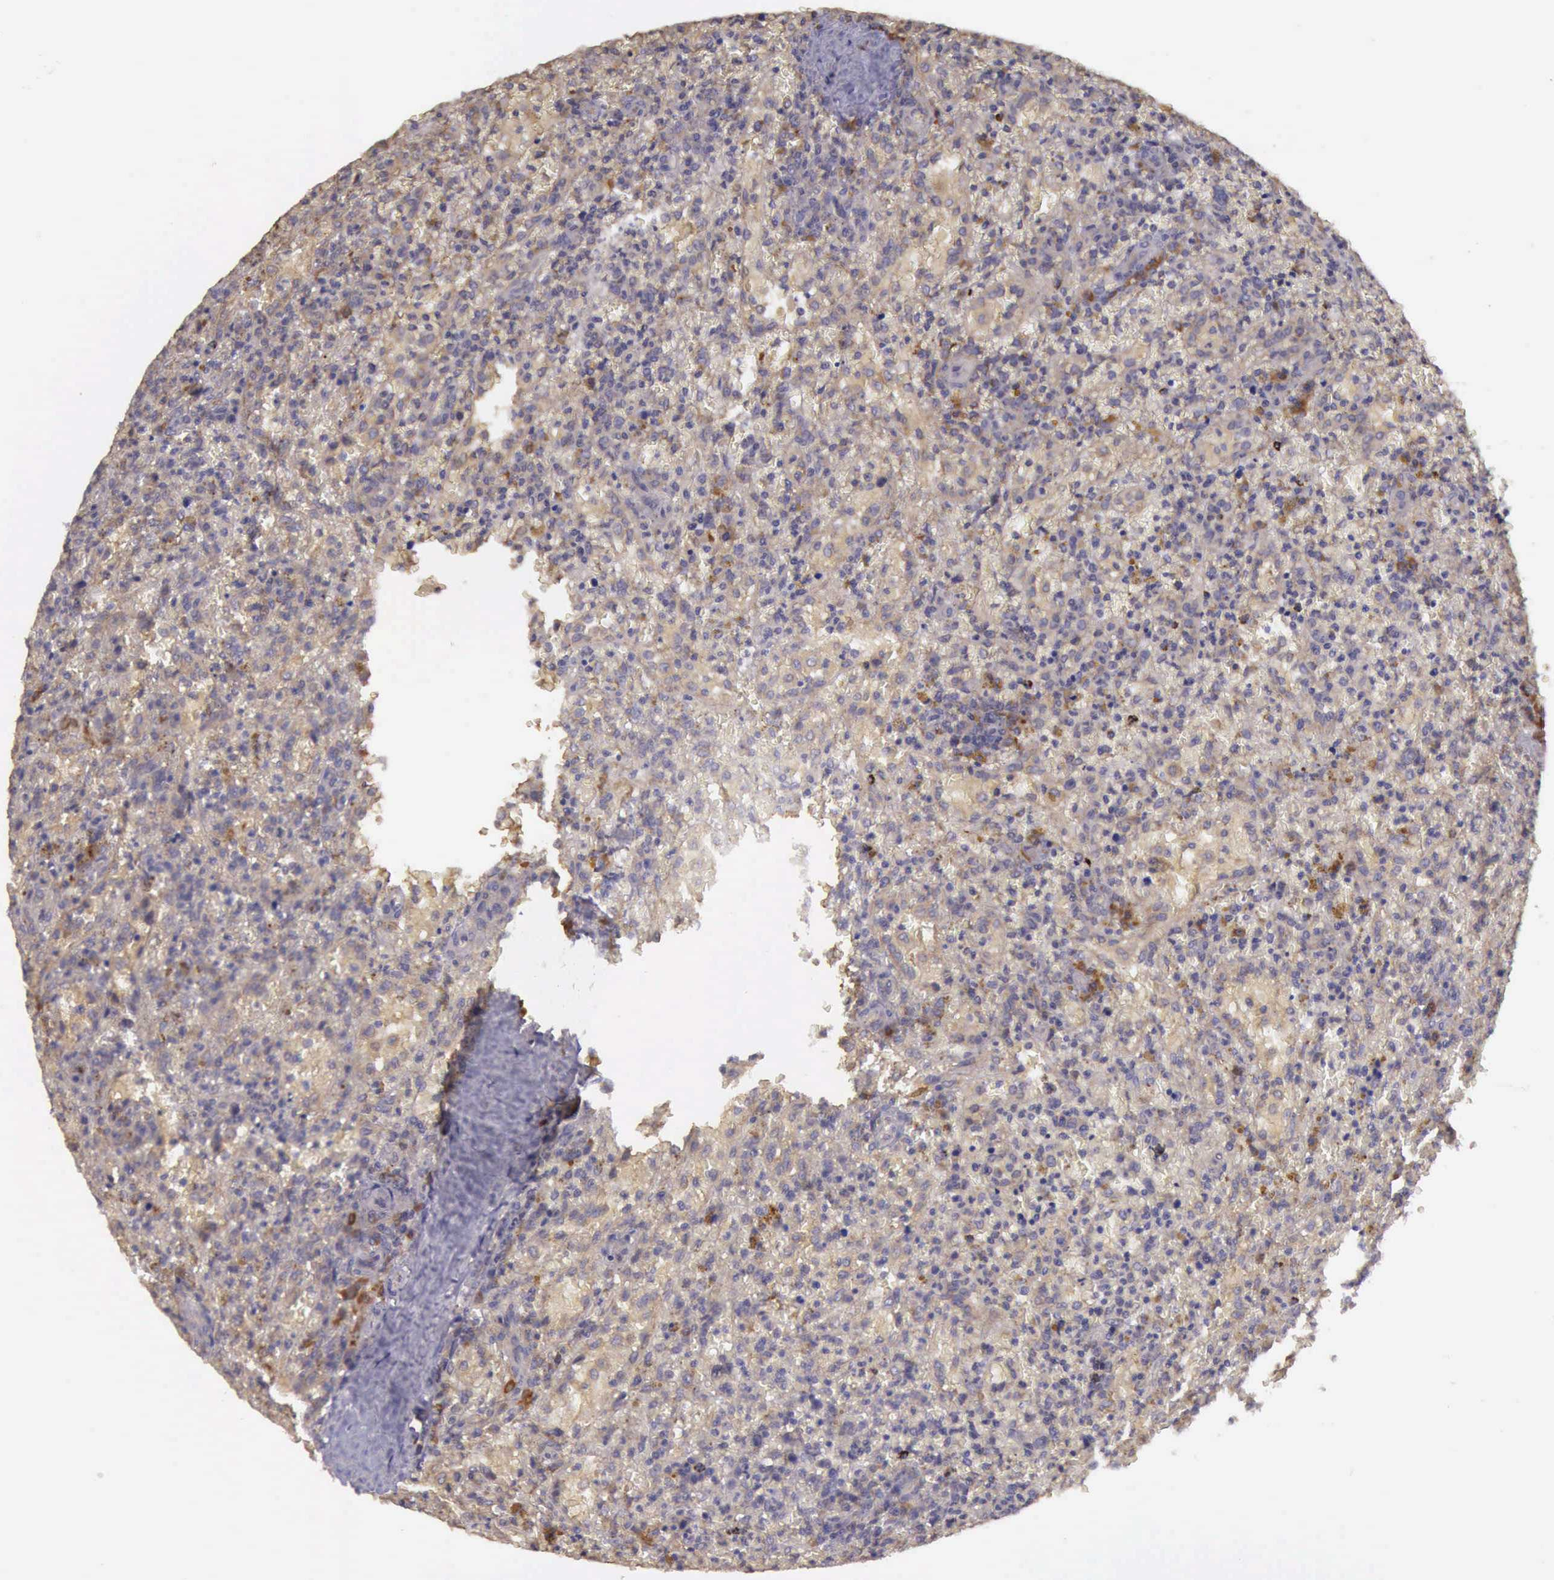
{"staining": {"intensity": "weak", "quantity": ">75%", "location": "cytoplasmic/membranous"}, "tissue": "lymphoma", "cell_type": "Tumor cells", "image_type": "cancer", "snomed": [{"axis": "morphology", "description": "Malignant lymphoma, non-Hodgkin's type, High grade"}, {"axis": "topography", "description": "Spleen"}, {"axis": "topography", "description": "Lymph node"}], "caption": "The micrograph demonstrates a brown stain indicating the presence of a protein in the cytoplasmic/membranous of tumor cells in lymphoma. (DAB IHC with brightfield microscopy, high magnification).", "gene": "EIF5", "patient": {"sex": "female", "age": 70}}